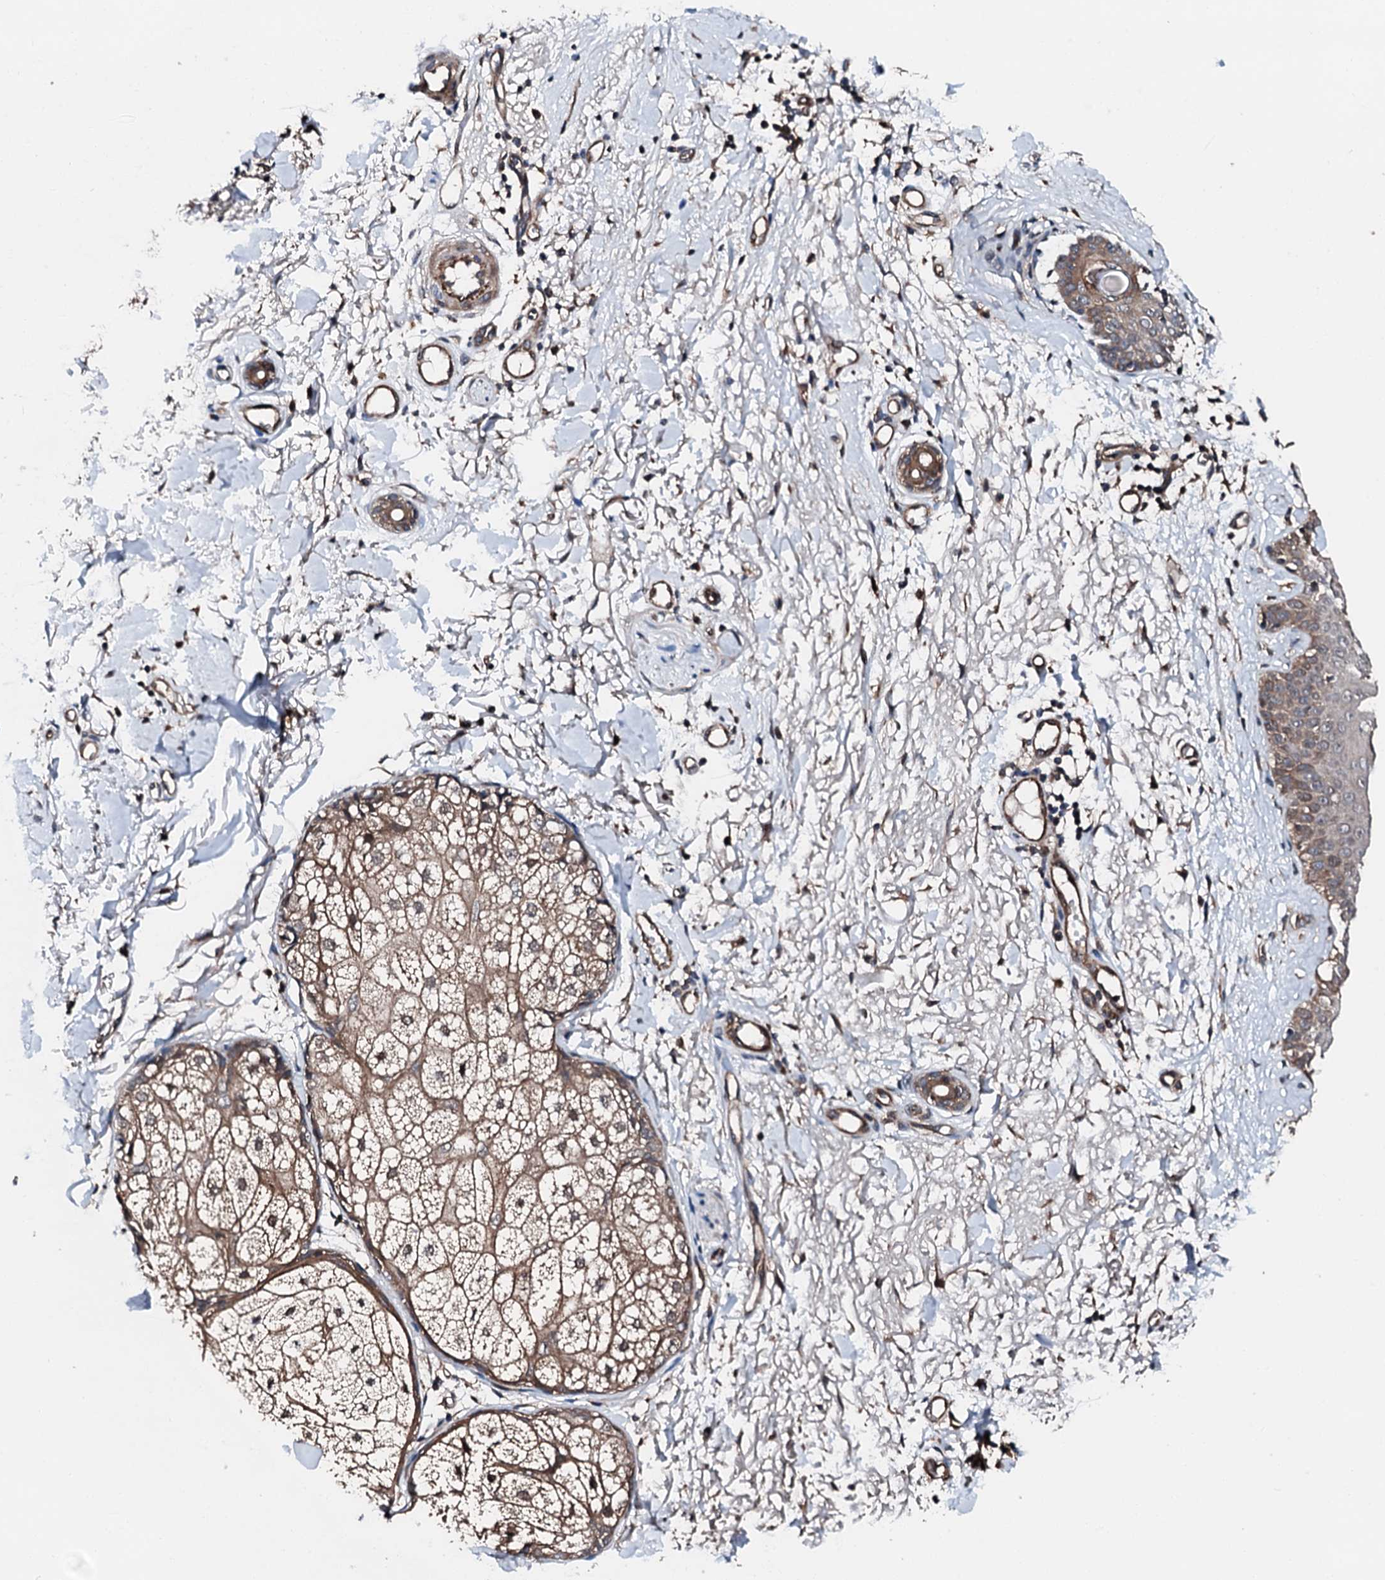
{"staining": {"intensity": "weak", "quantity": ">75%", "location": "cytoplasmic/membranous"}, "tissue": "skin cancer", "cell_type": "Tumor cells", "image_type": "cancer", "snomed": [{"axis": "morphology", "description": "Basal cell carcinoma"}, {"axis": "topography", "description": "Skin"}], "caption": "Immunohistochemical staining of human basal cell carcinoma (skin) shows low levels of weak cytoplasmic/membranous expression in approximately >75% of tumor cells.", "gene": "FGD4", "patient": {"sex": "male", "age": 85}}